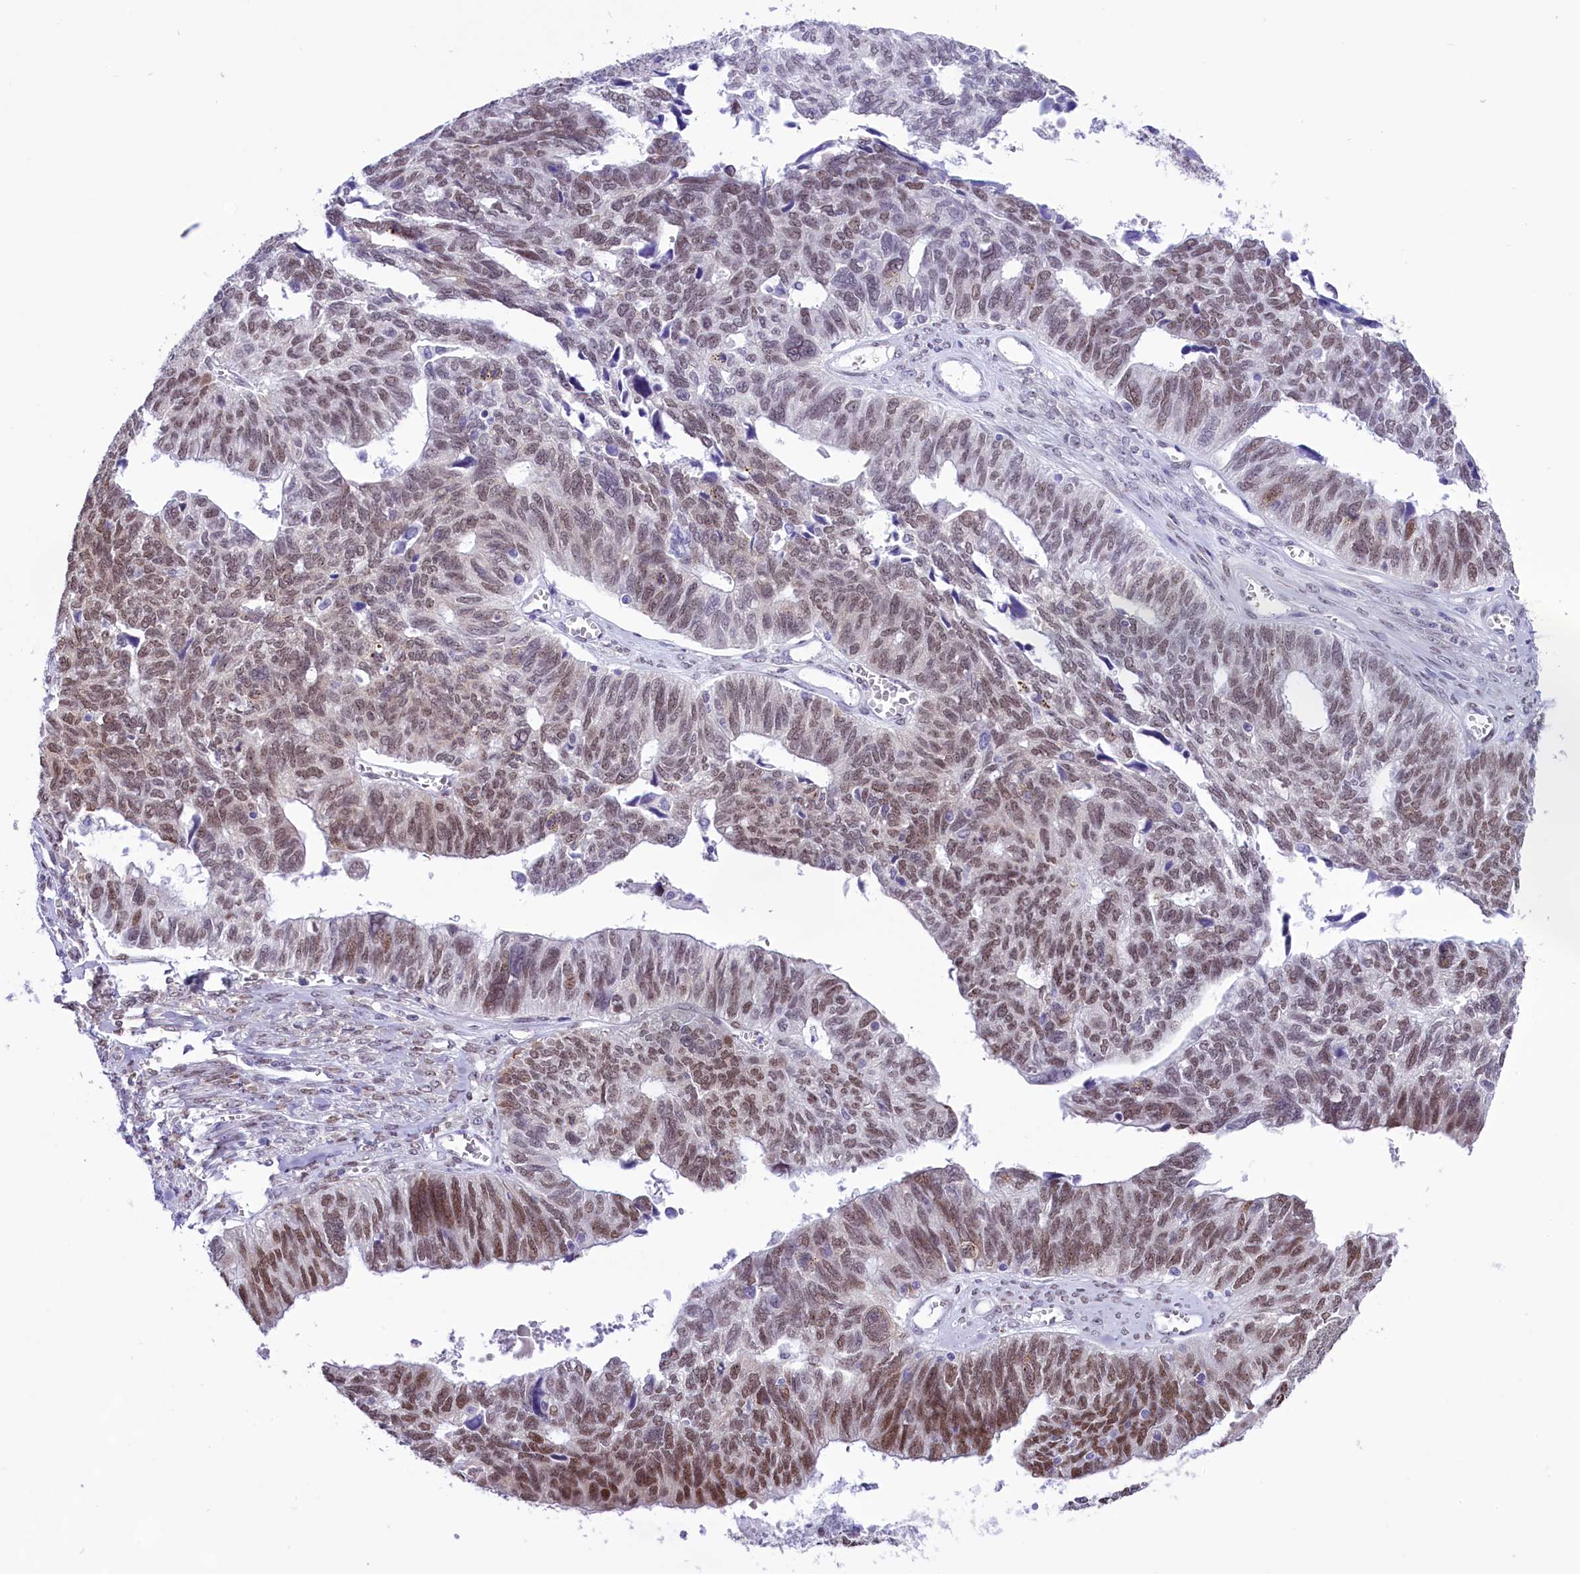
{"staining": {"intensity": "moderate", "quantity": "25%-75%", "location": "nuclear"}, "tissue": "ovarian cancer", "cell_type": "Tumor cells", "image_type": "cancer", "snomed": [{"axis": "morphology", "description": "Cystadenocarcinoma, serous, NOS"}, {"axis": "topography", "description": "Ovary"}], "caption": "This histopathology image demonstrates IHC staining of human ovarian serous cystadenocarcinoma, with medium moderate nuclear positivity in about 25%-75% of tumor cells.", "gene": "RPS6KB1", "patient": {"sex": "female", "age": 79}}